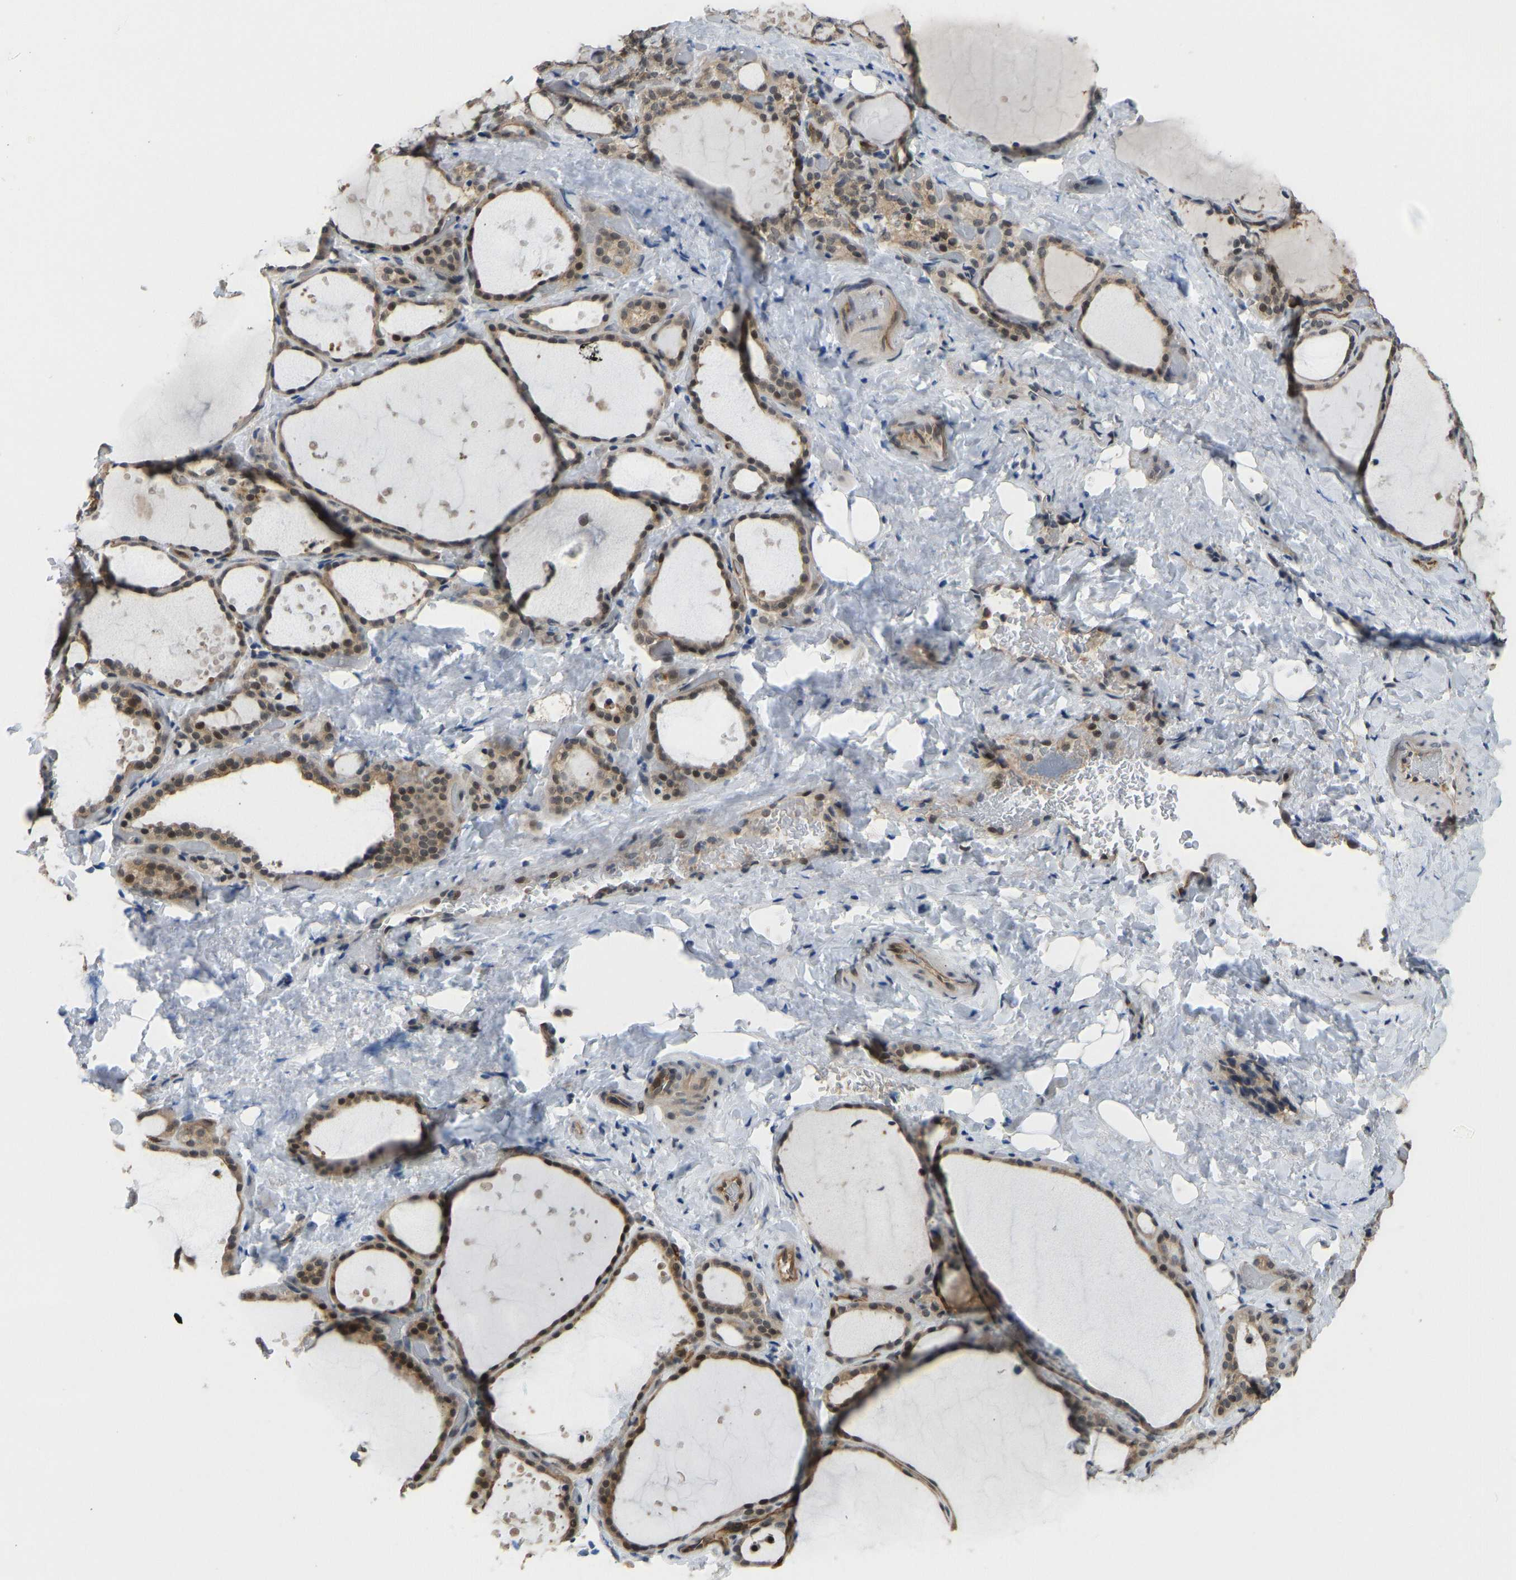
{"staining": {"intensity": "moderate", "quantity": ">75%", "location": "cytoplasmic/membranous,nuclear"}, "tissue": "thyroid gland", "cell_type": "Glandular cells", "image_type": "normal", "snomed": [{"axis": "morphology", "description": "Normal tissue, NOS"}, {"axis": "topography", "description": "Thyroid gland"}], "caption": "Protein staining exhibits moderate cytoplasmic/membranous,nuclear staining in approximately >75% of glandular cells in unremarkable thyroid gland. The staining is performed using DAB brown chromogen to label protein expression. The nuclei are counter-stained blue using hematoxylin.", "gene": "CCT8", "patient": {"sex": "female", "age": 44}}